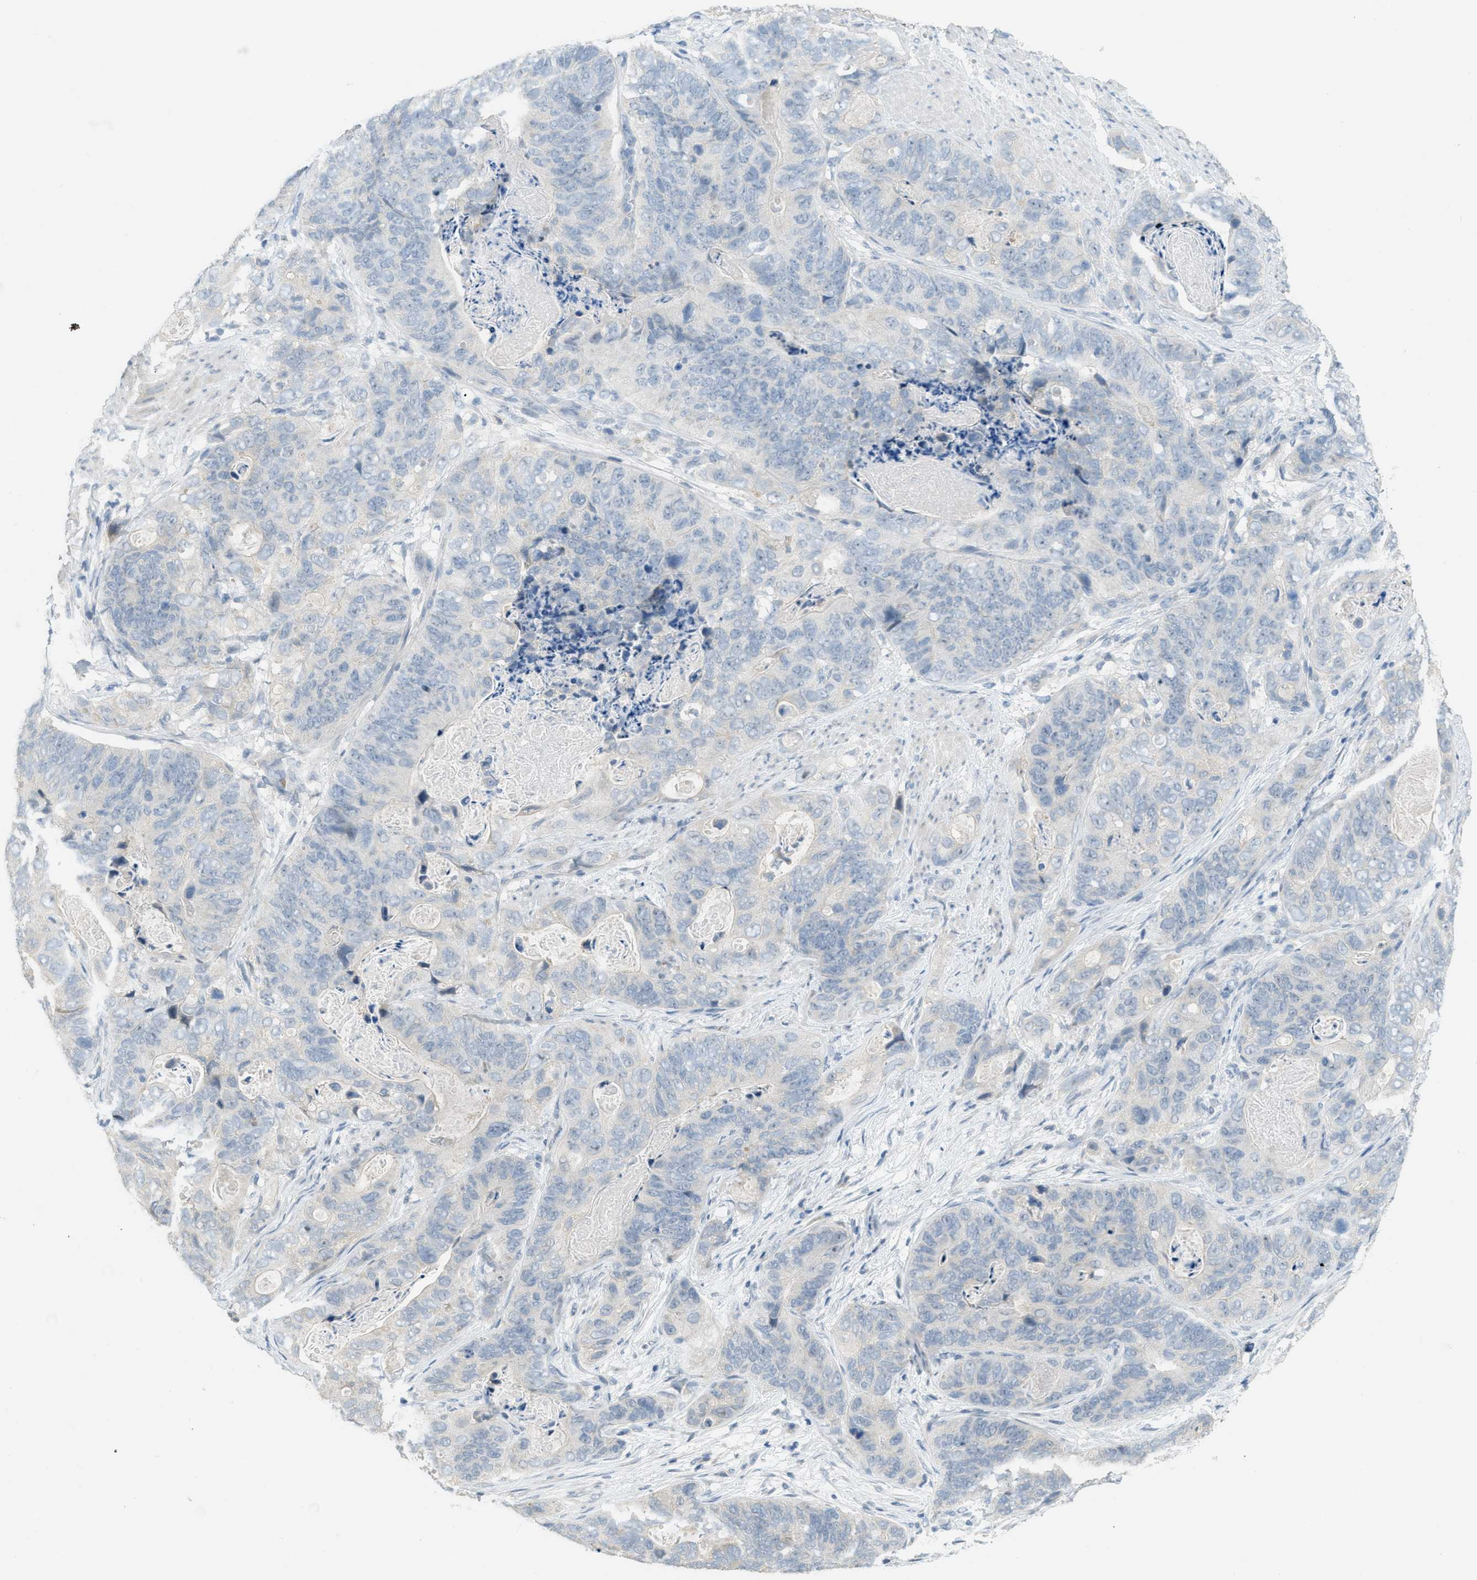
{"staining": {"intensity": "negative", "quantity": "none", "location": "none"}, "tissue": "stomach cancer", "cell_type": "Tumor cells", "image_type": "cancer", "snomed": [{"axis": "morphology", "description": "Adenocarcinoma, NOS"}, {"axis": "topography", "description": "Stomach"}], "caption": "Immunohistochemical staining of human stomach cancer displays no significant expression in tumor cells. (DAB (3,3'-diaminobenzidine) immunohistochemistry (IHC) visualized using brightfield microscopy, high magnification).", "gene": "TXNDC2", "patient": {"sex": "female", "age": 89}}